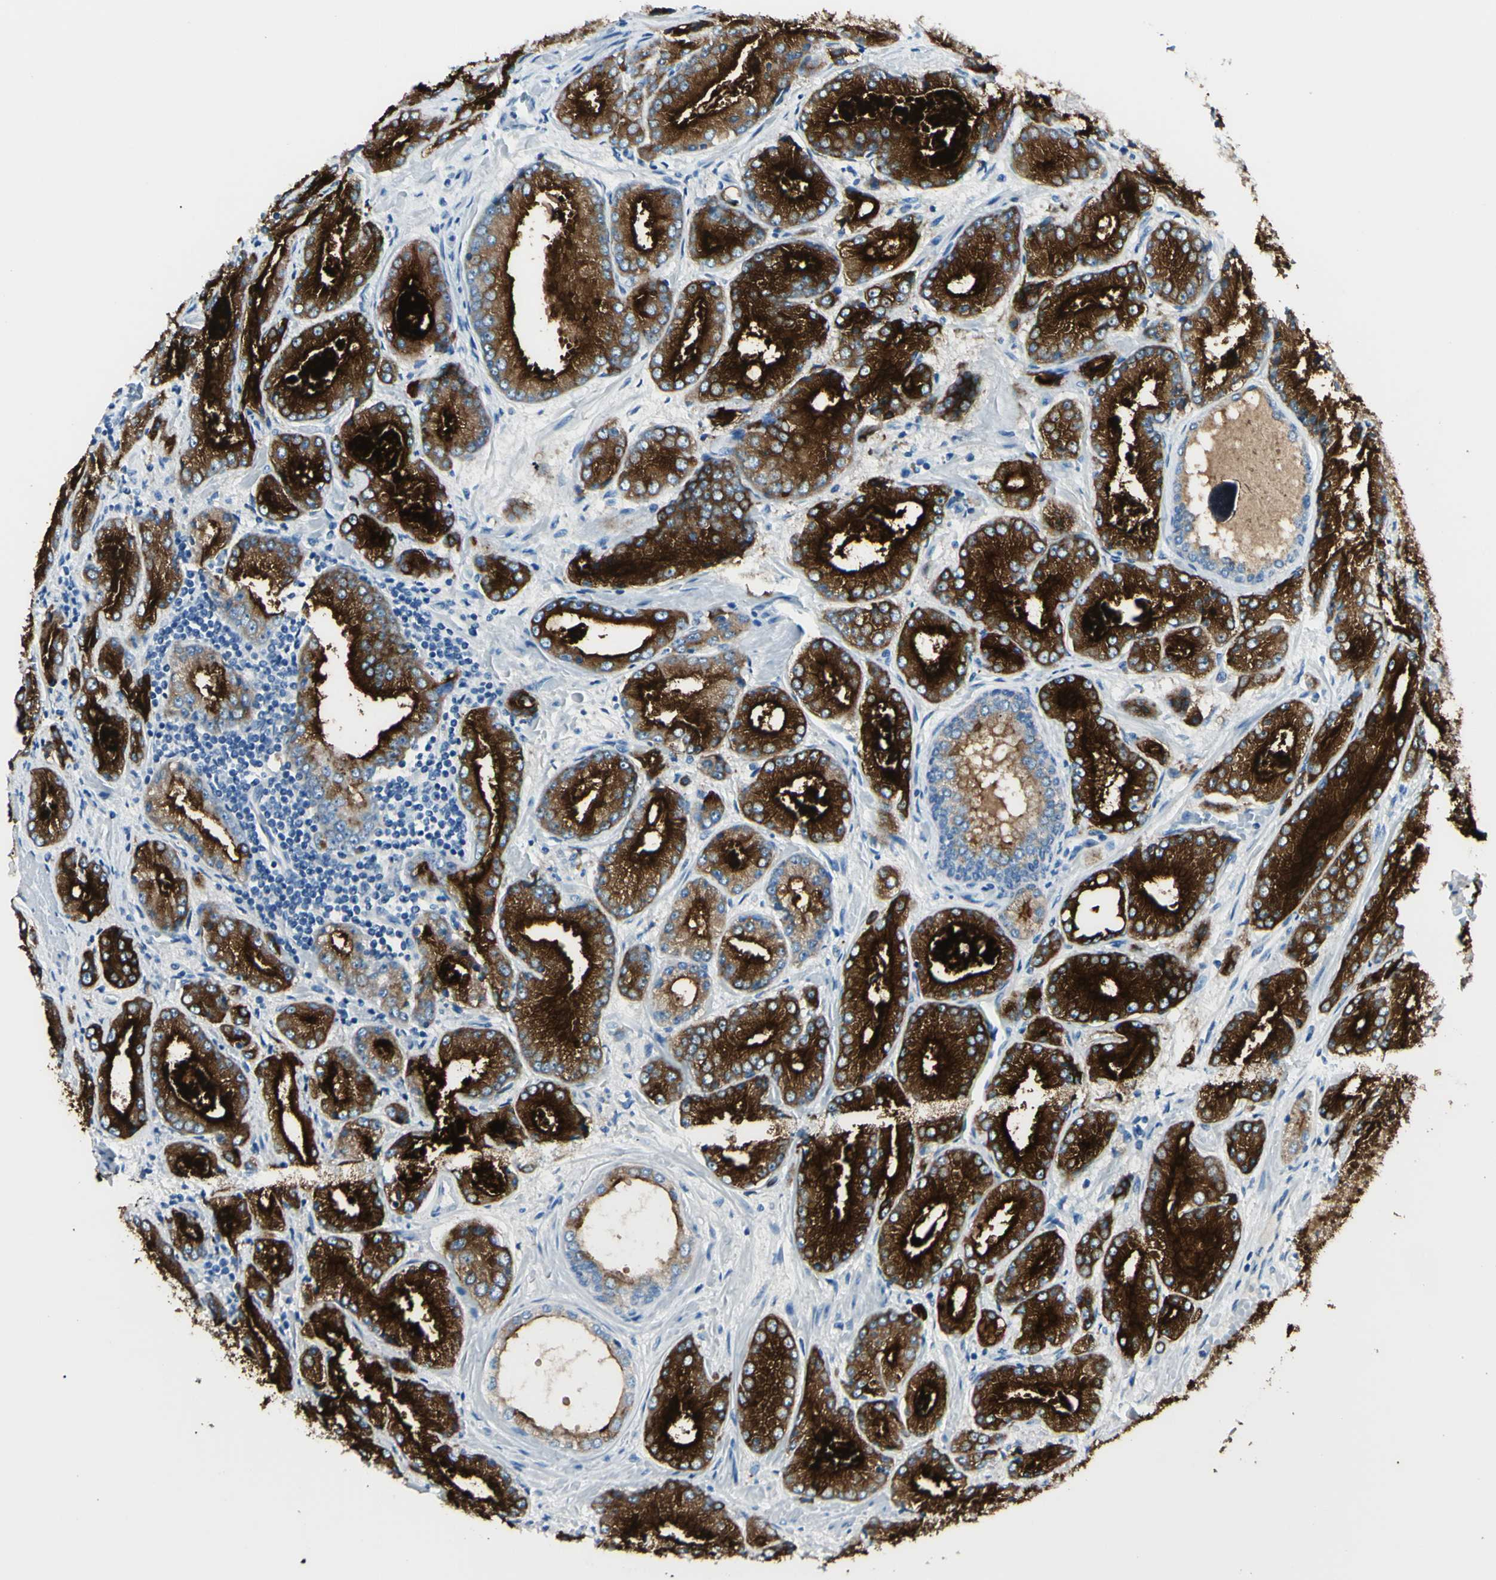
{"staining": {"intensity": "strong", "quantity": ">75%", "location": "cytoplasmic/membranous"}, "tissue": "prostate cancer", "cell_type": "Tumor cells", "image_type": "cancer", "snomed": [{"axis": "morphology", "description": "Adenocarcinoma, High grade"}, {"axis": "topography", "description": "Prostate"}], "caption": "Protein positivity by immunohistochemistry reveals strong cytoplasmic/membranous staining in approximately >75% of tumor cells in prostate cancer (high-grade adenocarcinoma). The protein of interest is shown in brown color, while the nuclei are stained blue.", "gene": "FOLH1", "patient": {"sex": "male", "age": 59}}